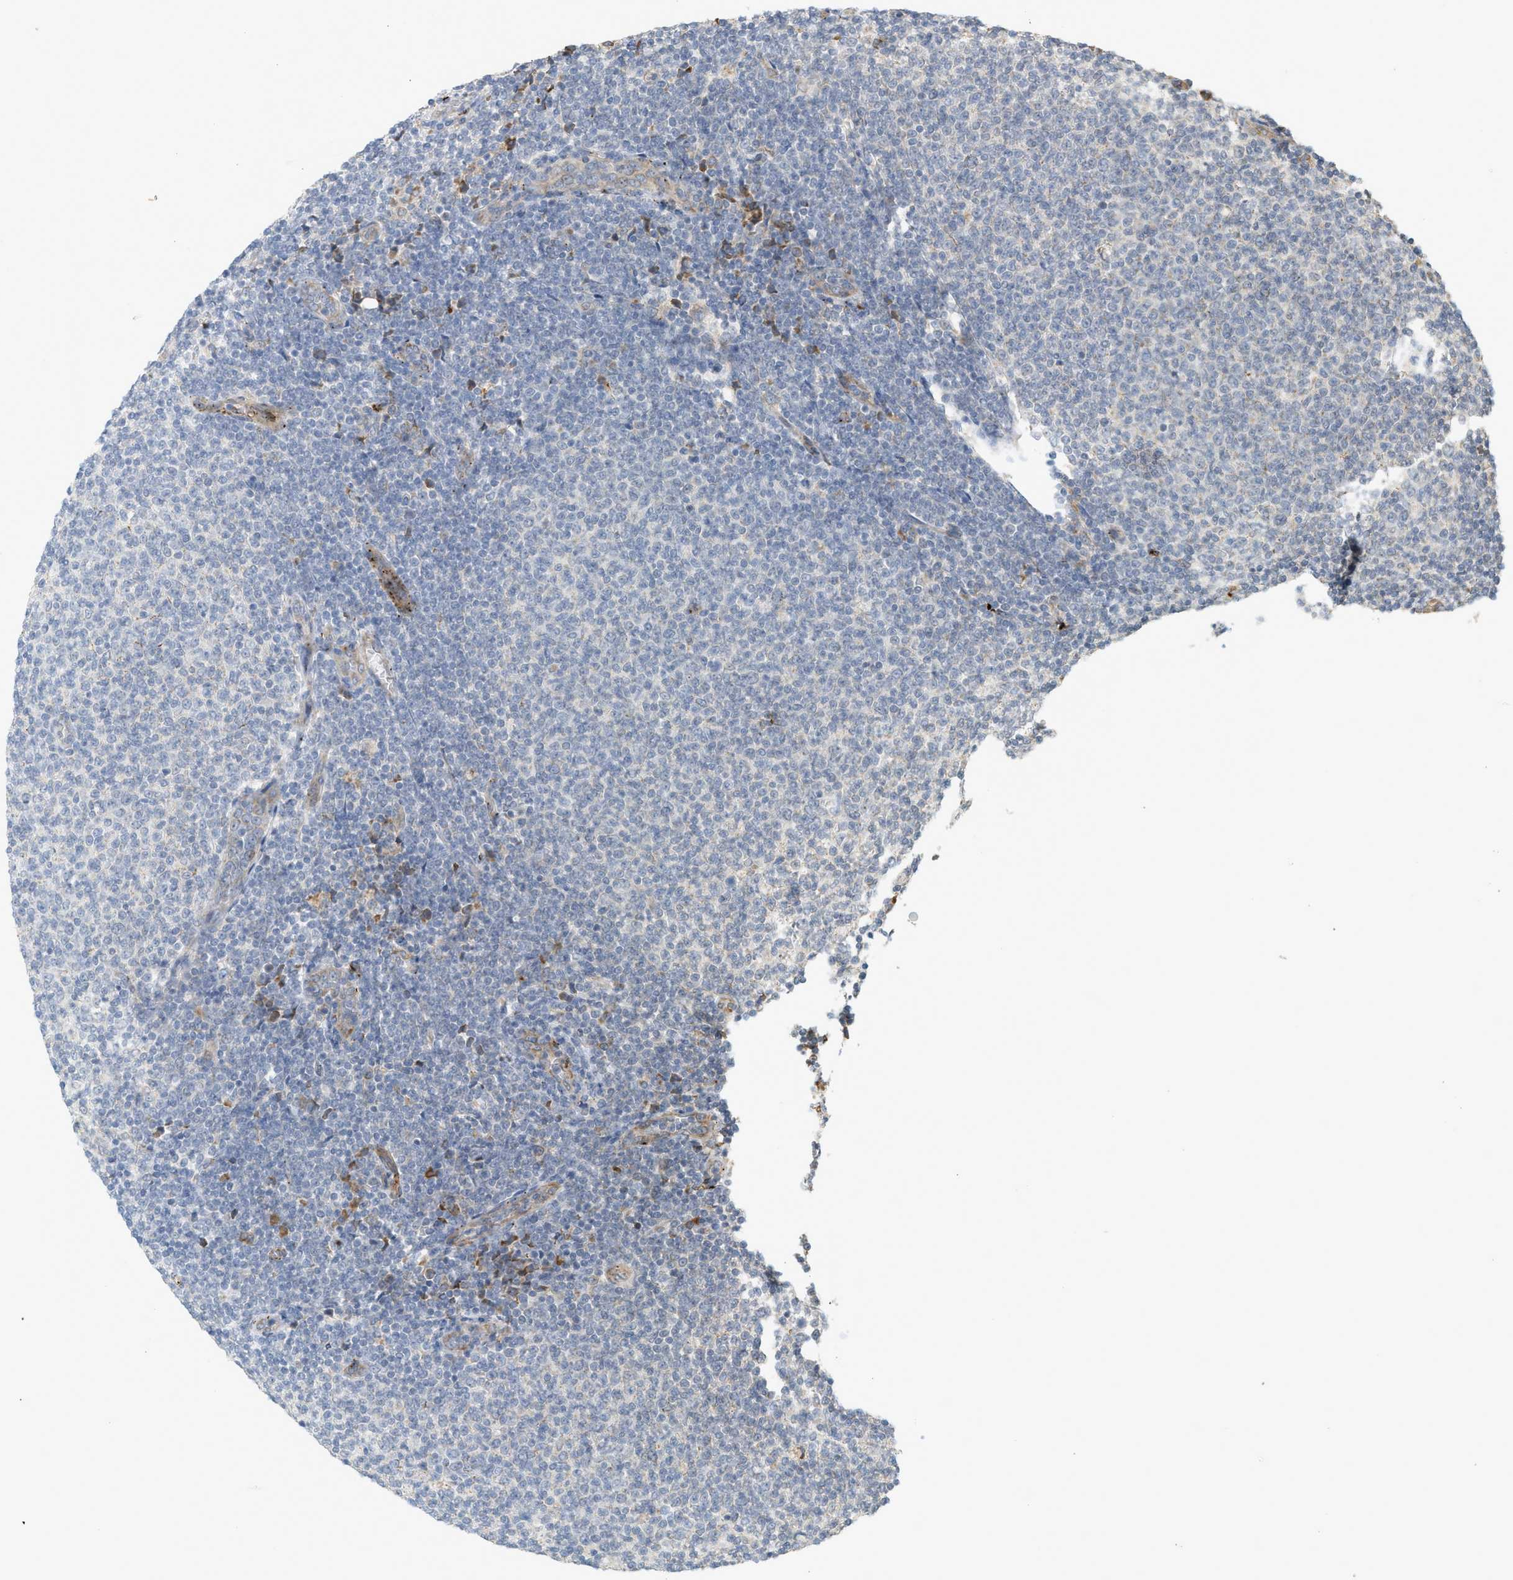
{"staining": {"intensity": "negative", "quantity": "none", "location": "none"}, "tissue": "lymphoma", "cell_type": "Tumor cells", "image_type": "cancer", "snomed": [{"axis": "morphology", "description": "Malignant lymphoma, non-Hodgkin's type, Low grade"}, {"axis": "topography", "description": "Lymph node"}], "caption": "This is a image of IHC staining of lymphoma, which shows no expression in tumor cells. (Stains: DAB (3,3'-diaminobenzidine) immunohistochemistry with hematoxylin counter stain, Microscopy: brightfield microscopy at high magnification).", "gene": "SVOP", "patient": {"sex": "male", "age": 66}}